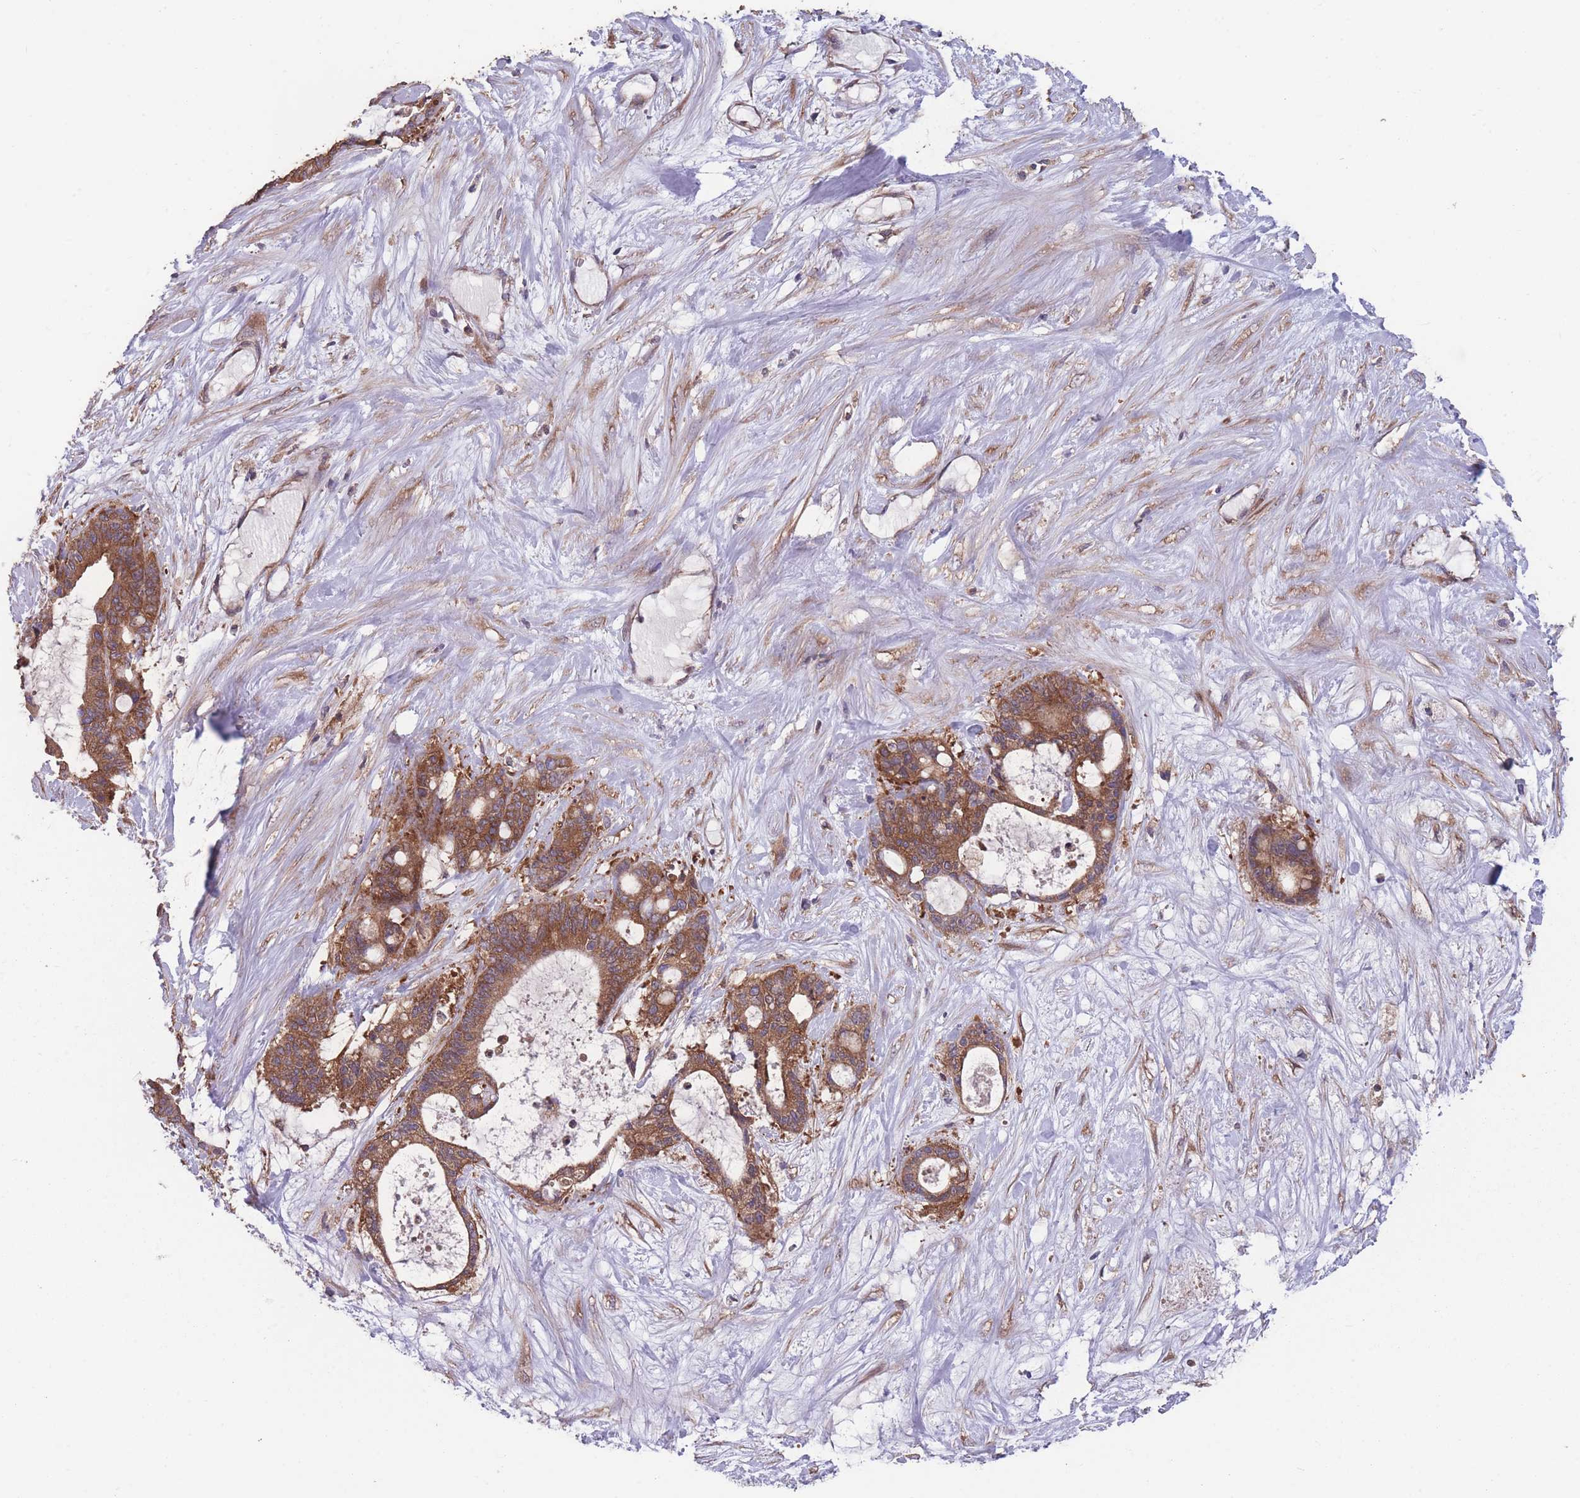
{"staining": {"intensity": "strong", "quantity": ">75%", "location": "cytoplasmic/membranous"}, "tissue": "liver cancer", "cell_type": "Tumor cells", "image_type": "cancer", "snomed": [{"axis": "morphology", "description": "Normal tissue, NOS"}, {"axis": "morphology", "description": "Cholangiocarcinoma"}, {"axis": "topography", "description": "Liver"}, {"axis": "topography", "description": "Peripheral nerve tissue"}], "caption": "Protein analysis of cholangiocarcinoma (liver) tissue demonstrates strong cytoplasmic/membranous staining in approximately >75% of tumor cells.", "gene": "ZPR1", "patient": {"sex": "female", "age": 73}}